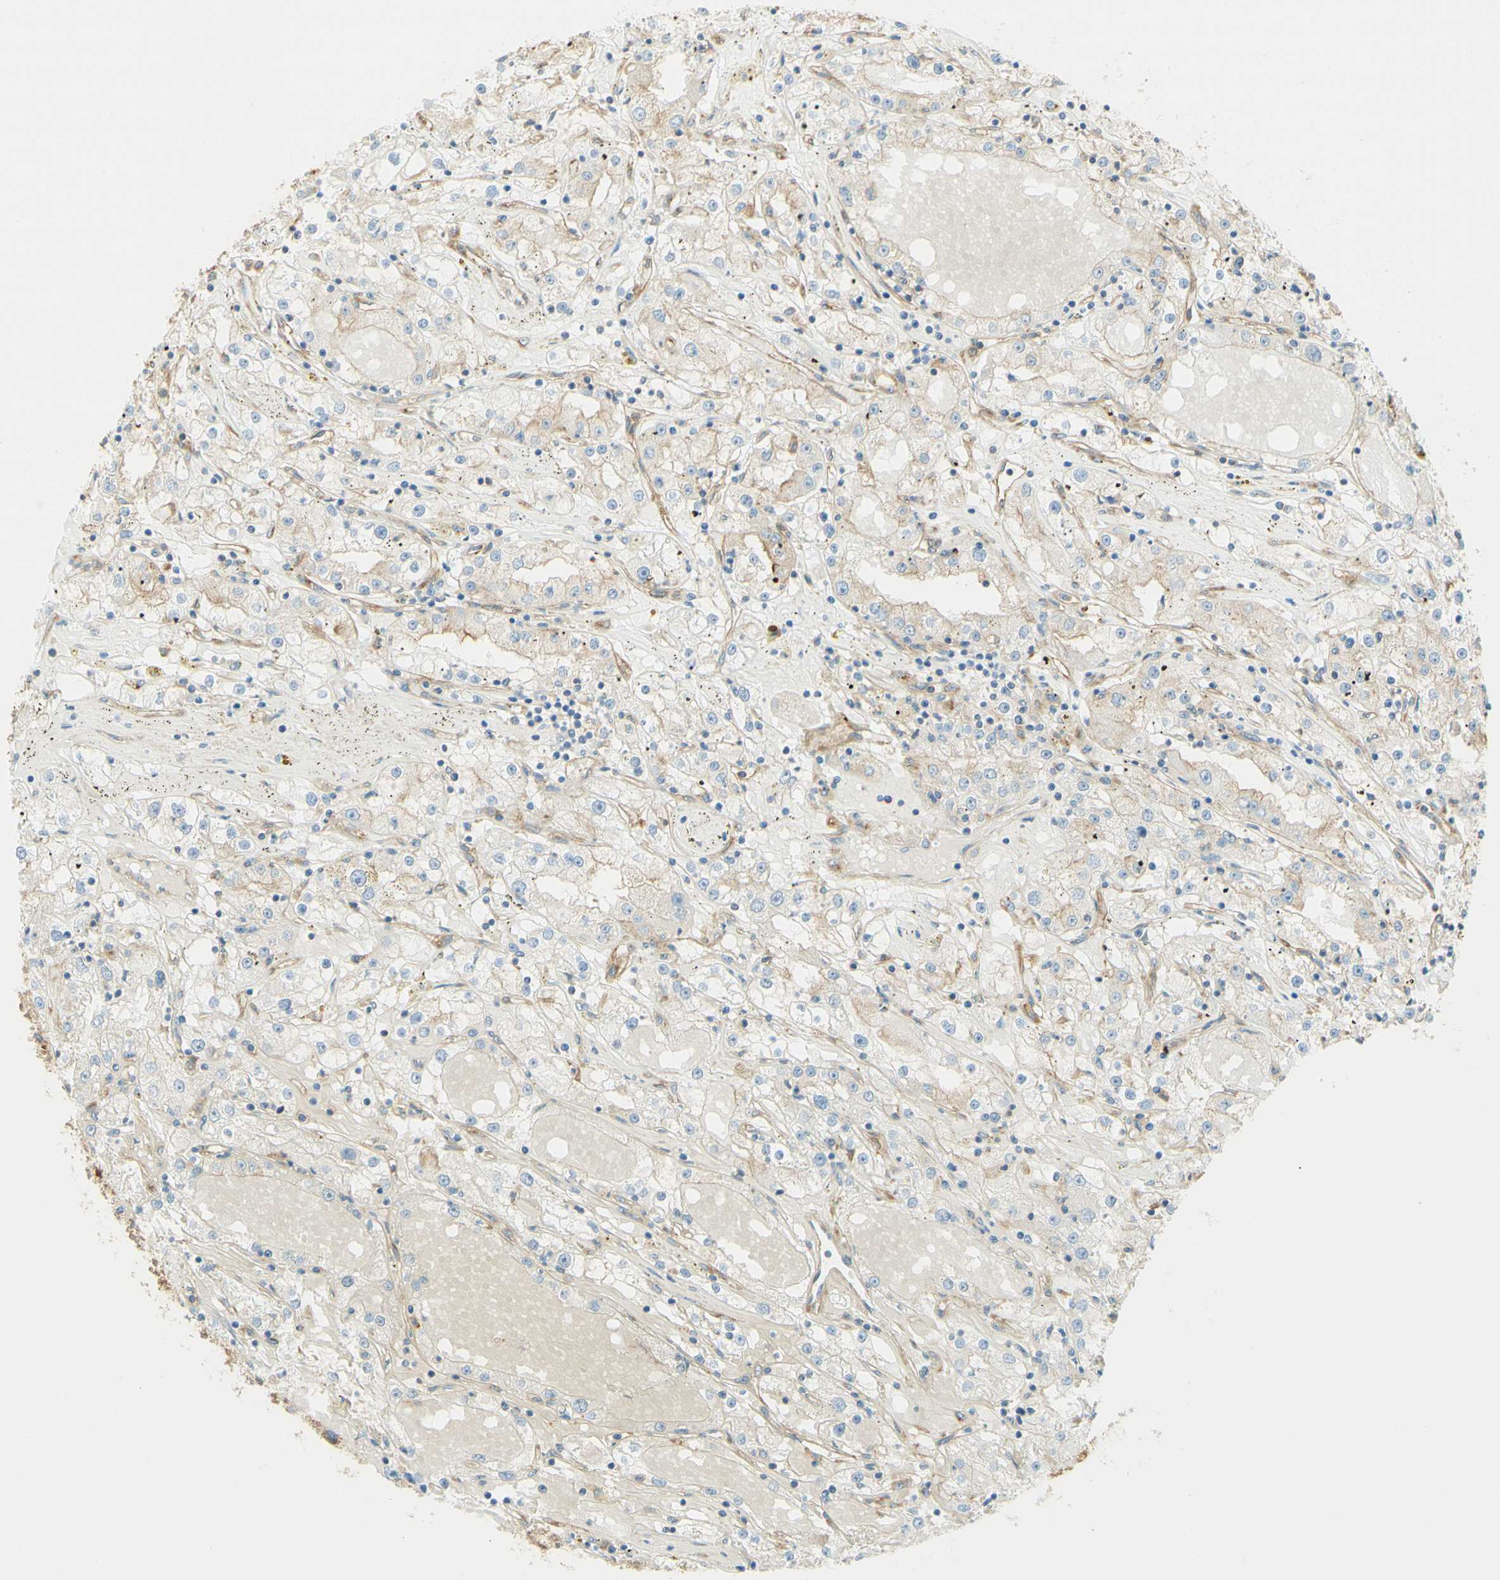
{"staining": {"intensity": "negative", "quantity": "none", "location": "none"}, "tissue": "renal cancer", "cell_type": "Tumor cells", "image_type": "cancer", "snomed": [{"axis": "morphology", "description": "Adenocarcinoma, NOS"}, {"axis": "topography", "description": "Kidney"}], "caption": "An image of human renal adenocarcinoma is negative for staining in tumor cells. (DAB immunohistochemistry with hematoxylin counter stain).", "gene": "CLTC", "patient": {"sex": "male", "age": 56}}